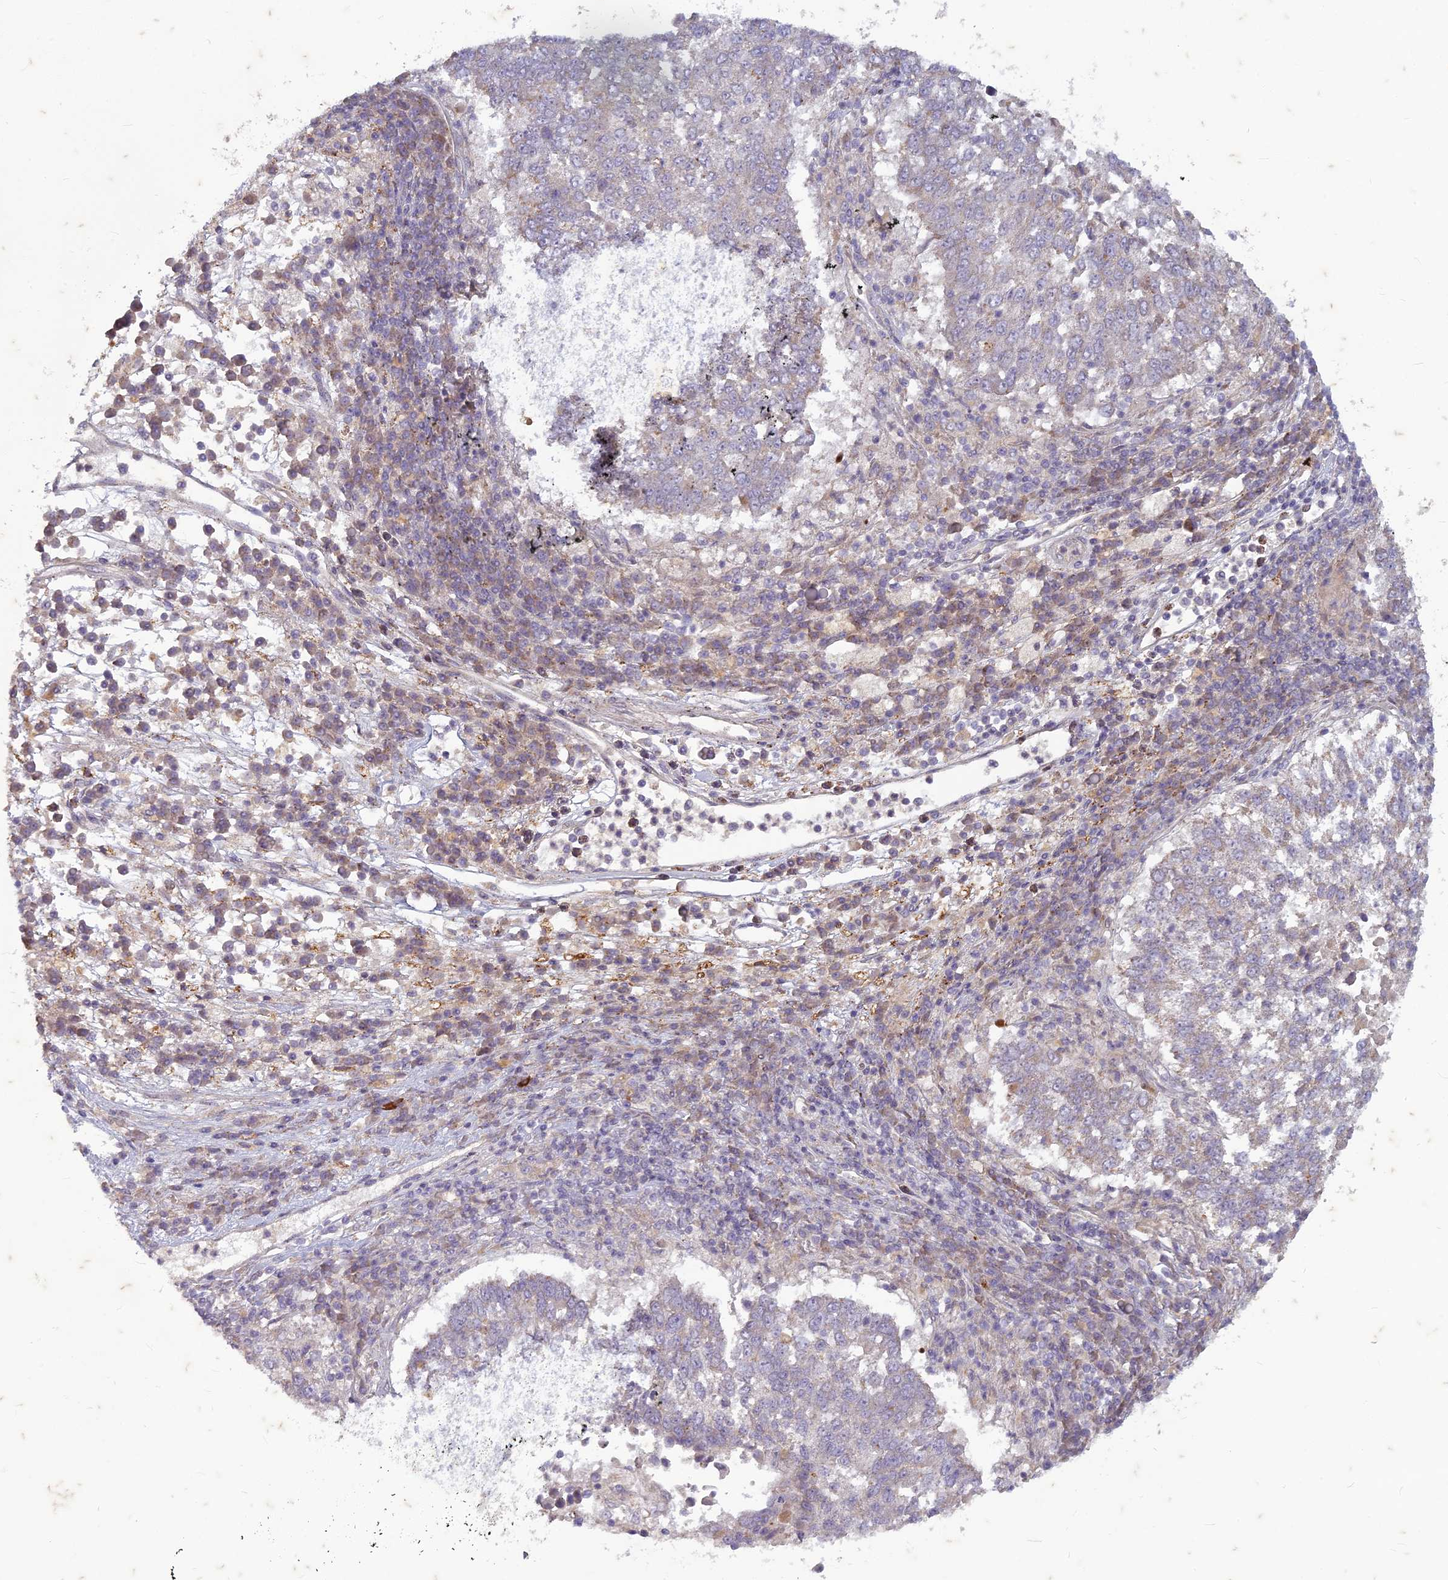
{"staining": {"intensity": "negative", "quantity": "none", "location": "none"}, "tissue": "lung cancer", "cell_type": "Tumor cells", "image_type": "cancer", "snomed": [{"axis": "morphology", "description": "Squamous cell carcinoma, NOS"}, {"axis": "topography", "description": "Lung"}], "caption": "Immunohistochemical staining of human squamous cell carcinoma (lung) demonstrates no significant expression in tumor cells. (DAB IHC with hematoxylin counter stain).", "gene": "TCF25", "patient": {"sex": "male", "age": 73}}